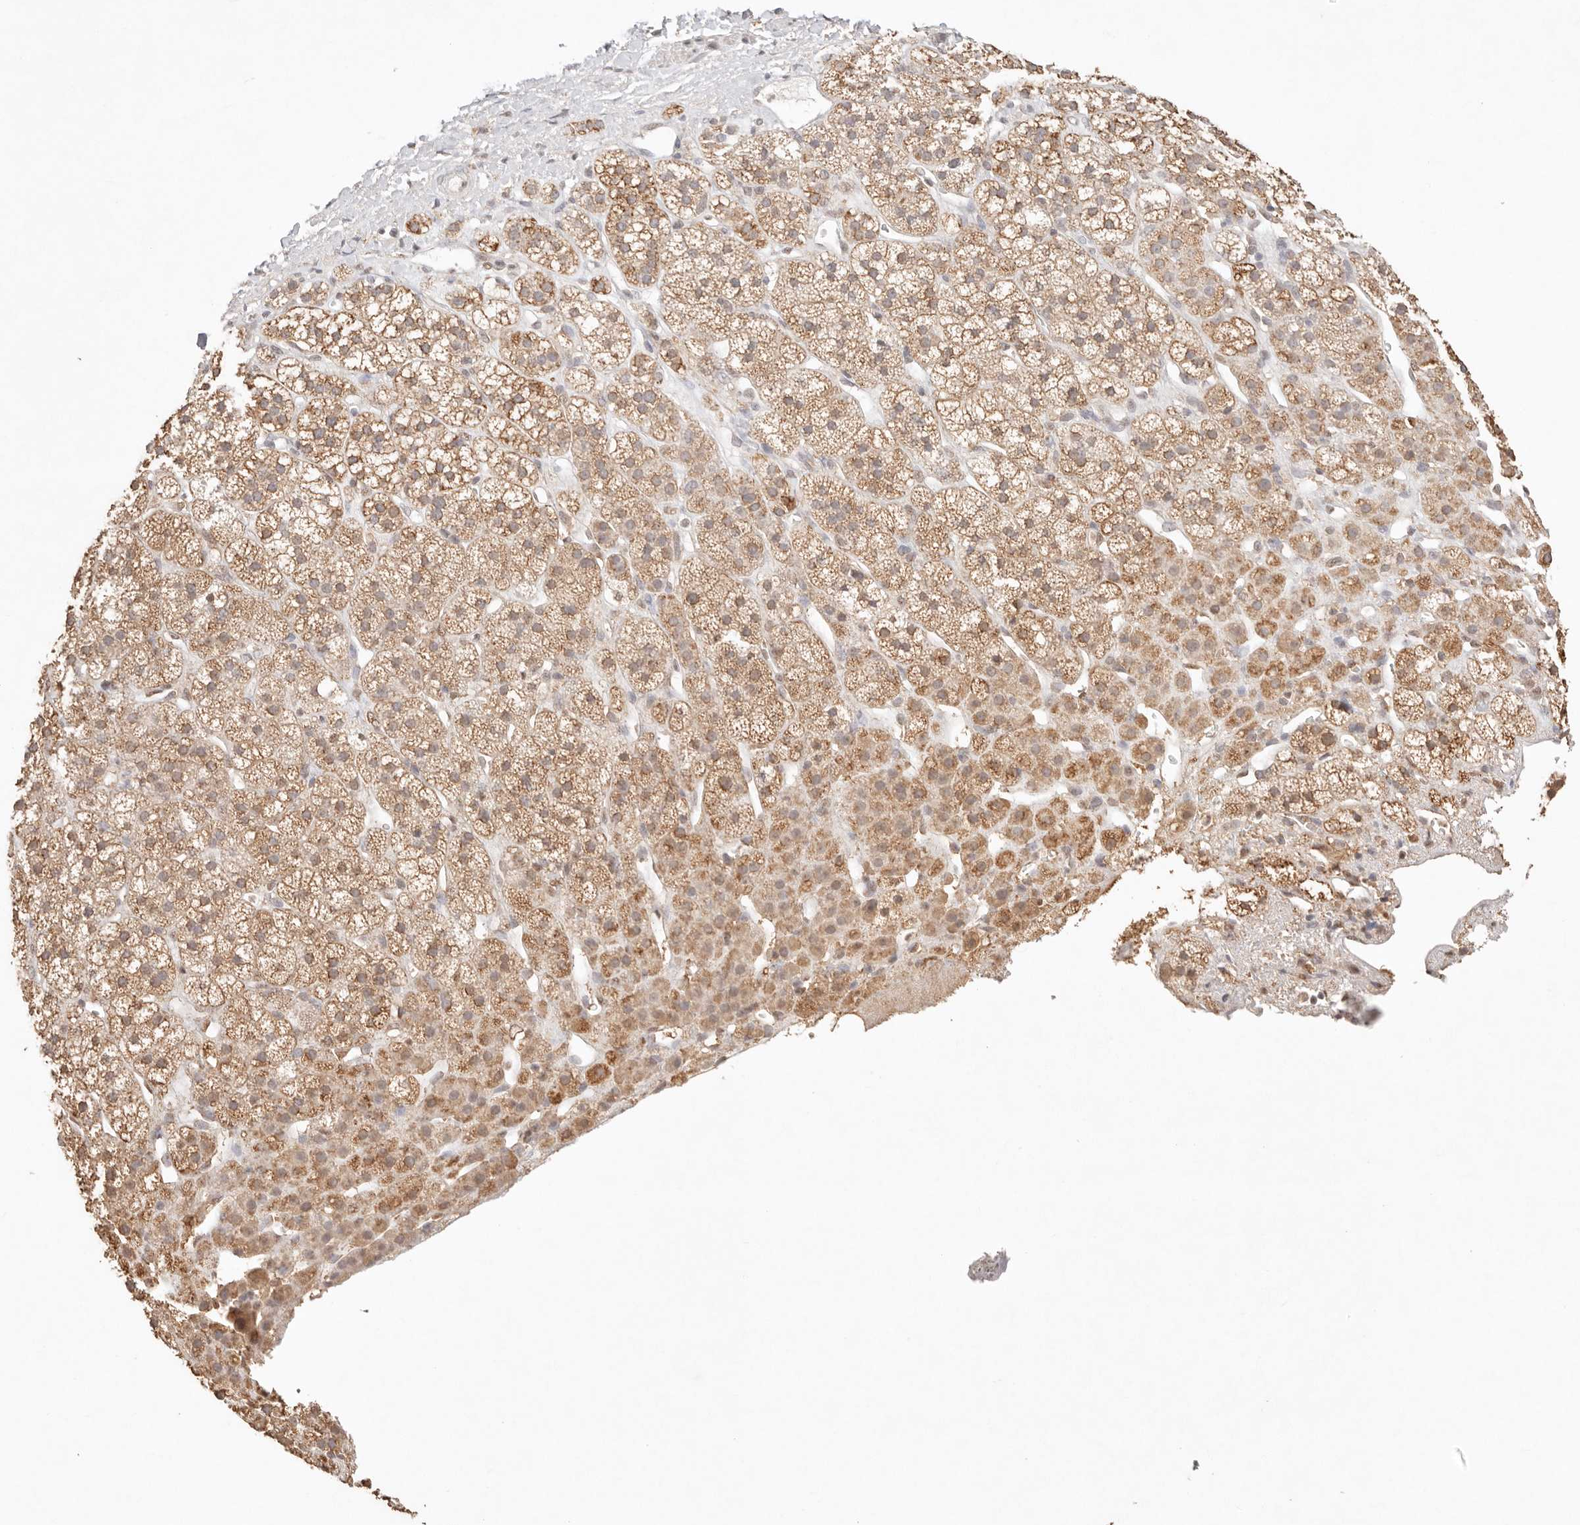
{"staining": {"intensity": "moderate", "quantity": ">75%", "location": "cytoplasmic/membranous"}, "tissue": "adrenal gland", "cell_type": "Glandular cells", "image_type": "normal", "snomed": [{"axis": "morphology", "description": "Normal tissue, NOS"}, {"axis": "topography", "description": "Adrenal gland"}], "caption": "Approximately >75% of glandular cells in benign adrenal gland exhibit moderate cytoplasmic/membranous protein staining as visualized by brown immunohistochemical staining.", "gene": "IL1R2", "patient": {"sex": "male", "age": 56}}